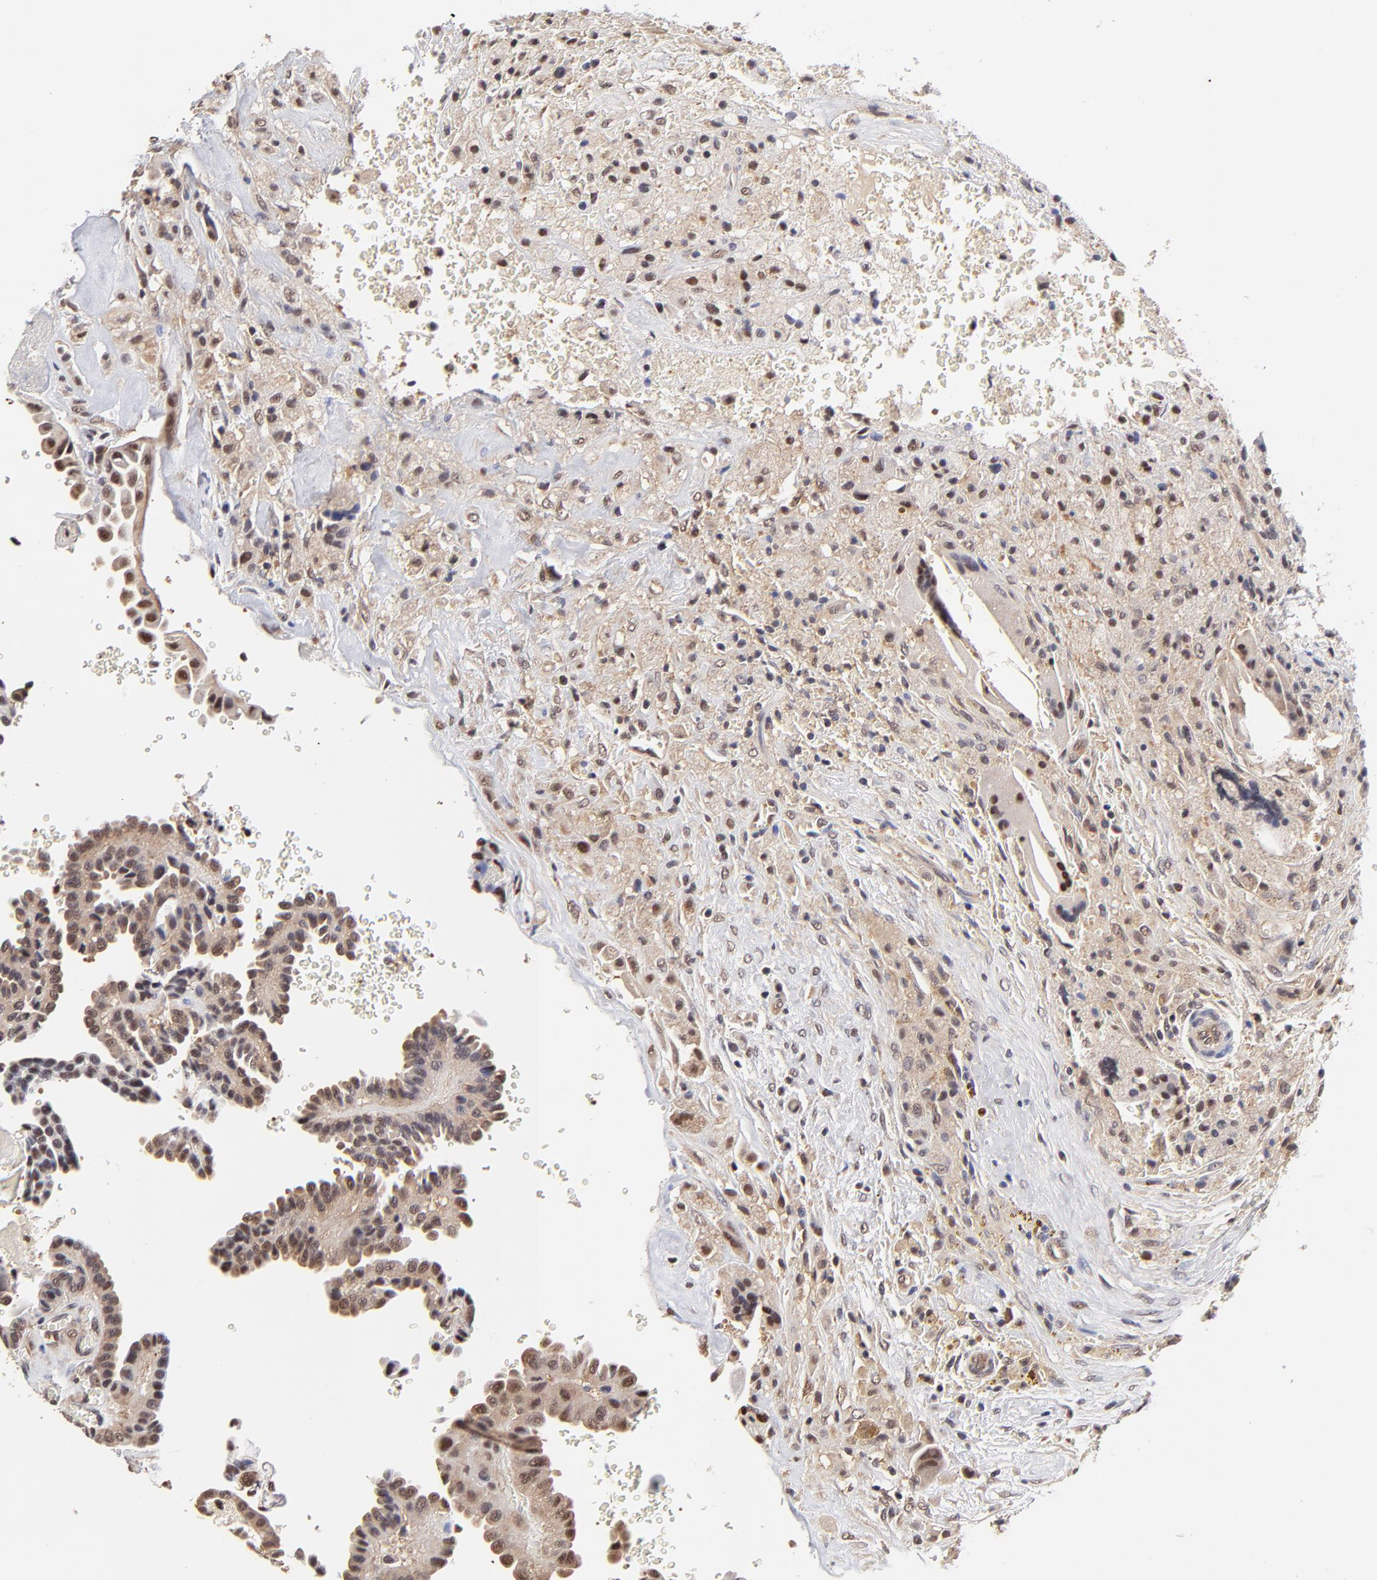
{"staining": {"intensity": "moderate", "quantity": ">75%", "location": "nuclear"}, "tissue": "thyroid cancer", "cell_type": "Tumor cells", "image_type": "cancer", "snomed": [{"axis": "morphology", "description": "Papillary adenocarcinoma, NOS"}, {"axis": "topography", "description": "Thyroid gland"}], "caption": "An IHC photomicrograph of tumor tissue is shown. Protein staining in brown shows moderate nuclear positivity in thyroid cancer within tumor cells. Ihc stains the protein in brown and the nuclei are stained blue.", "gene": "PSMC4", "patient": {"sex": "male", "age": 87}}